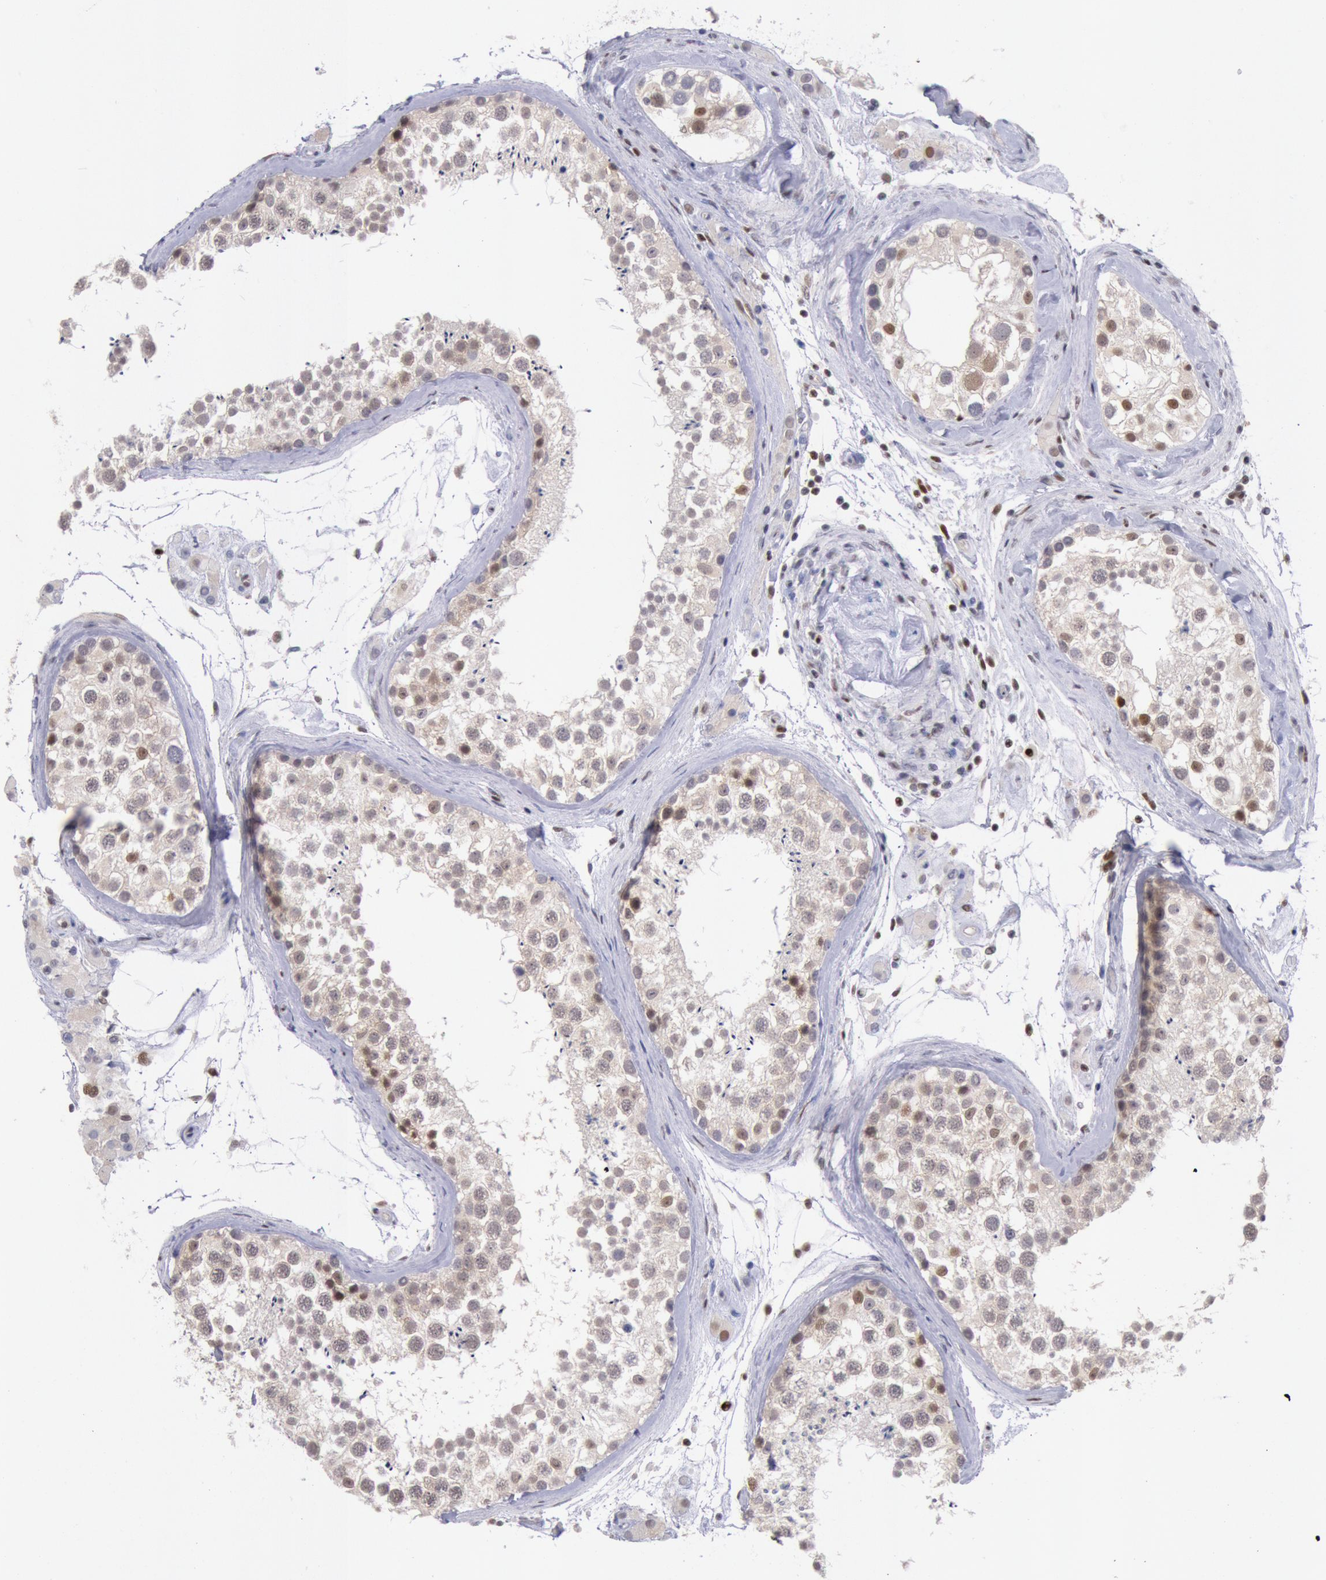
{"staining": {"intensity": "weak", "quantity": ">75%", "location": "cytoplasmic/membranous"}, "tissue": "testis", "cell_type": "Cells in seminiferous ducts", "image_type": "normal", "snomed": [{"axis": "morphology", "description": "Normal tissue, NOS"}, {"axis": "topography", "description": "Testis"}], "caption": "Immunohistochemistry (DAB (3,3'-diaminobenzidine)) staining of normal testis reveals weak cytoplasmic/membranous protein positivity in approximately >75% of cells in seminiferous ducts. (DAB (3,3'-diaminobenzidine) = brown stain, brightfield microscopy at high magnification).", "gene": "RPS6KA5", "patient": {"sex": "male", "age": 46}}